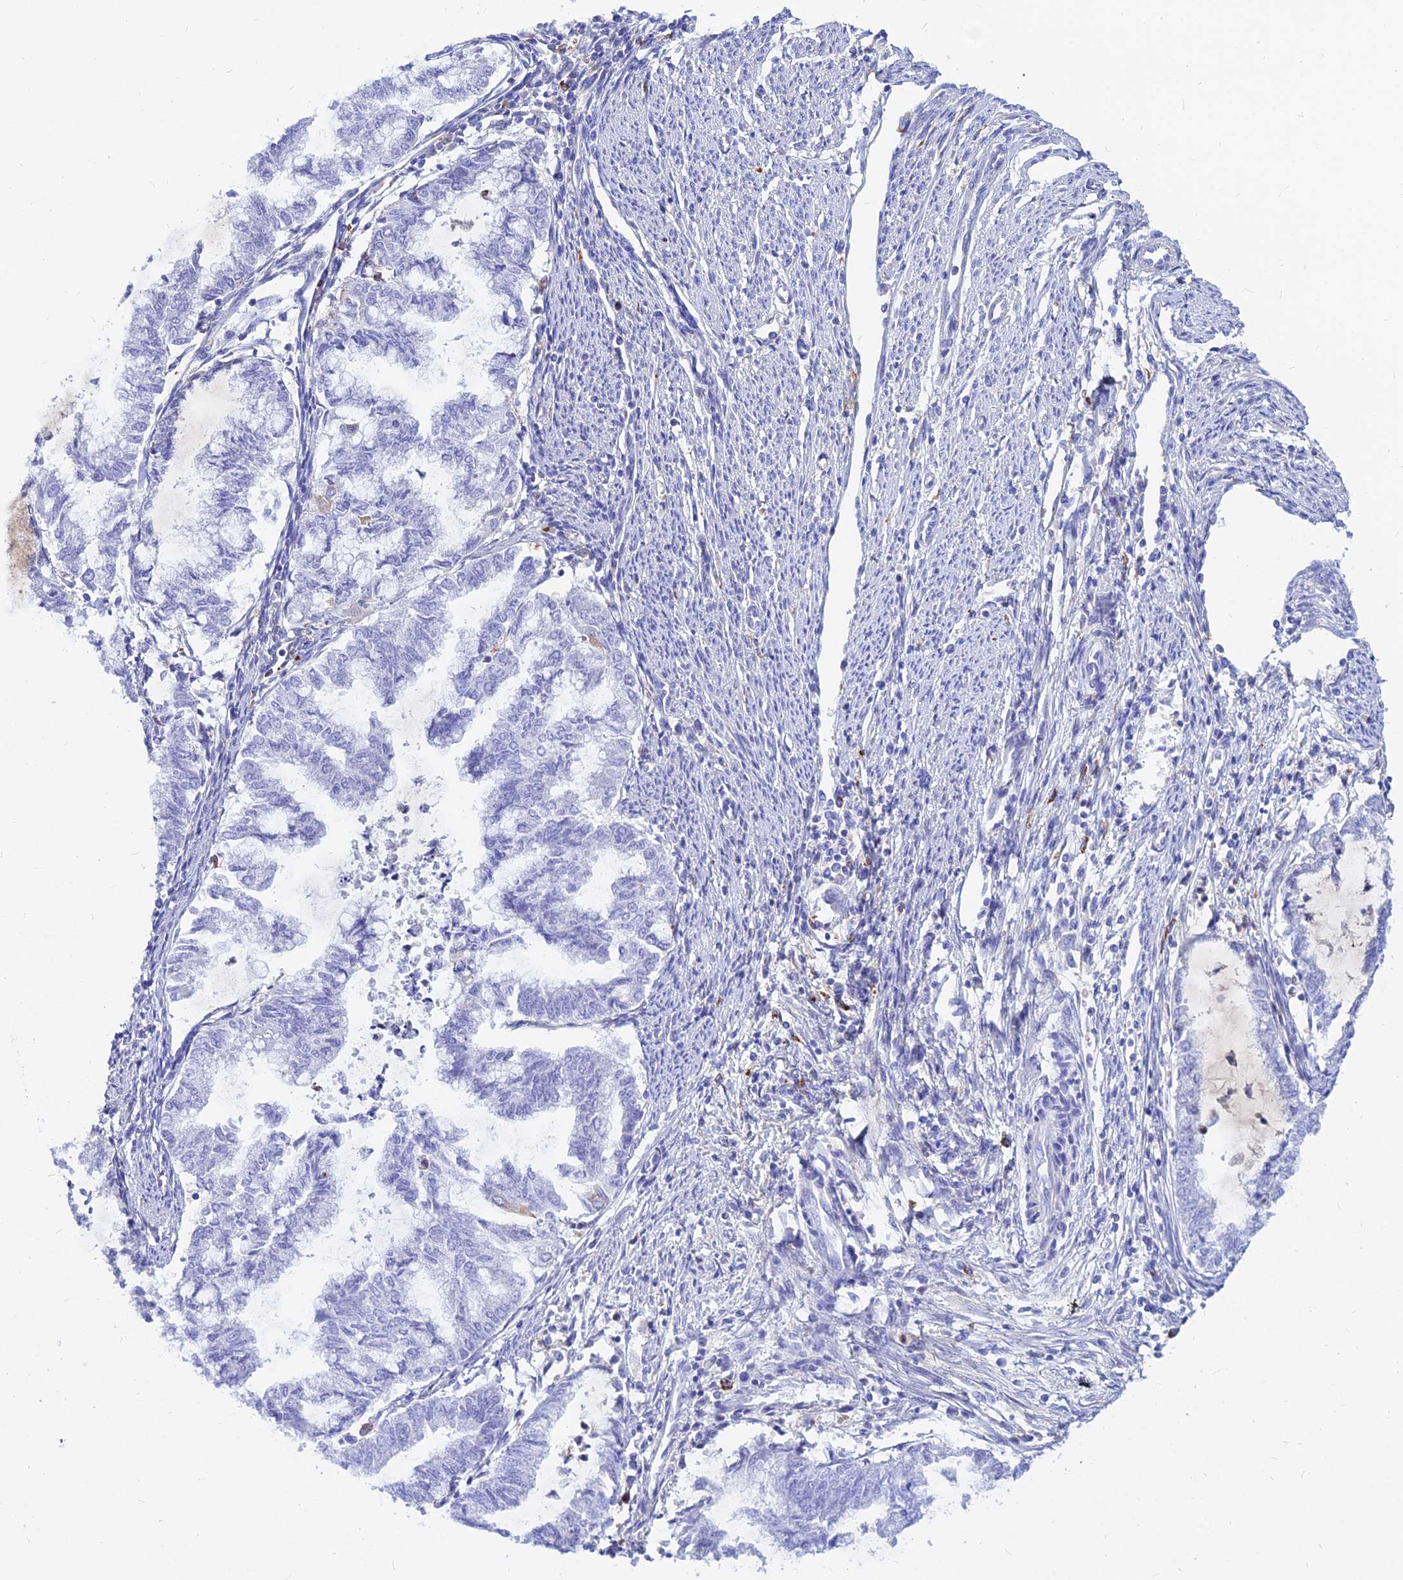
{"staining": {"intensity": "moderate", "quantity": "<25%", "location": "cytoplasmic/membranous"}, "tissue": "endometrial cancer", "cell_type": "Tumor cells", "image_type": "cancer", "snomed": [{"axis": "morphology", "description": "Adenocarcinoma, NOS"}, {"axis": "topography", "description": "Endometrium"}], "caption": "Approximately <25% of tumor cells in adenocarcinoma (endometrial) reveal moderate cytoplasmic/membranous protein staining as visualized by brown immunohistochemical staining.", "gene": "AGTRAP", "patient": {"sex": "female", "age": 79}}